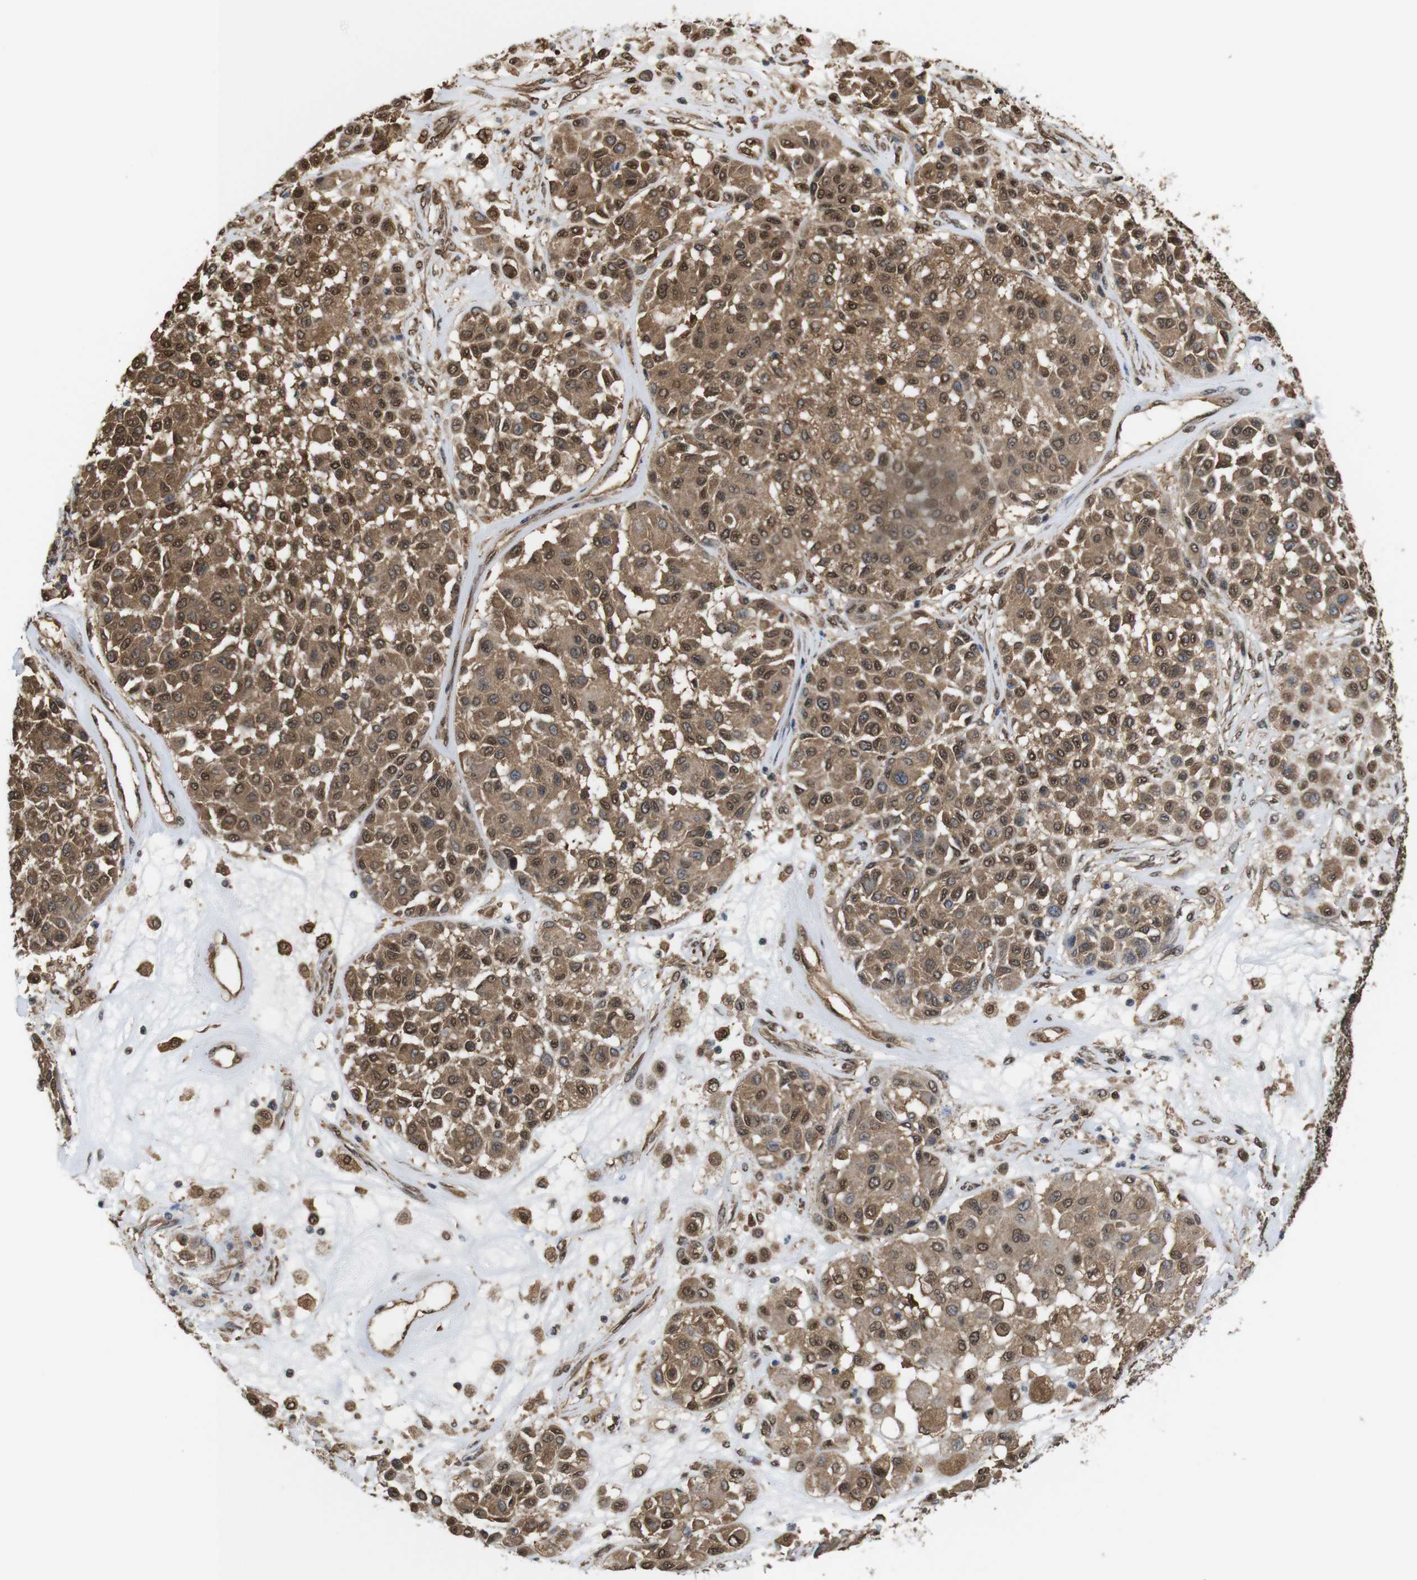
{"staining": {"intensity": "moderate", "quantity": ">75%", "location": "cytoplasmic/membranous,nuclear"}, "tissue": "melanoma", "cell_type": "Tumor cells", "image_type": "cancer", "snomed": [{"axis": "morphology", "description": "Malignant melanoma, Metastatic site"}, {"axis": "topography", "description": "Soft tissue"}], "caption": "Protein expression by immunohistochemistry (IHC) displays moderate cytoplasmic/membranous and nuclear expression in approximately >75% of tumor cells in malignant melanoma (metastatic site).", "gene": "YWHAG", "patient": {"sex": "male", "age": 41}}